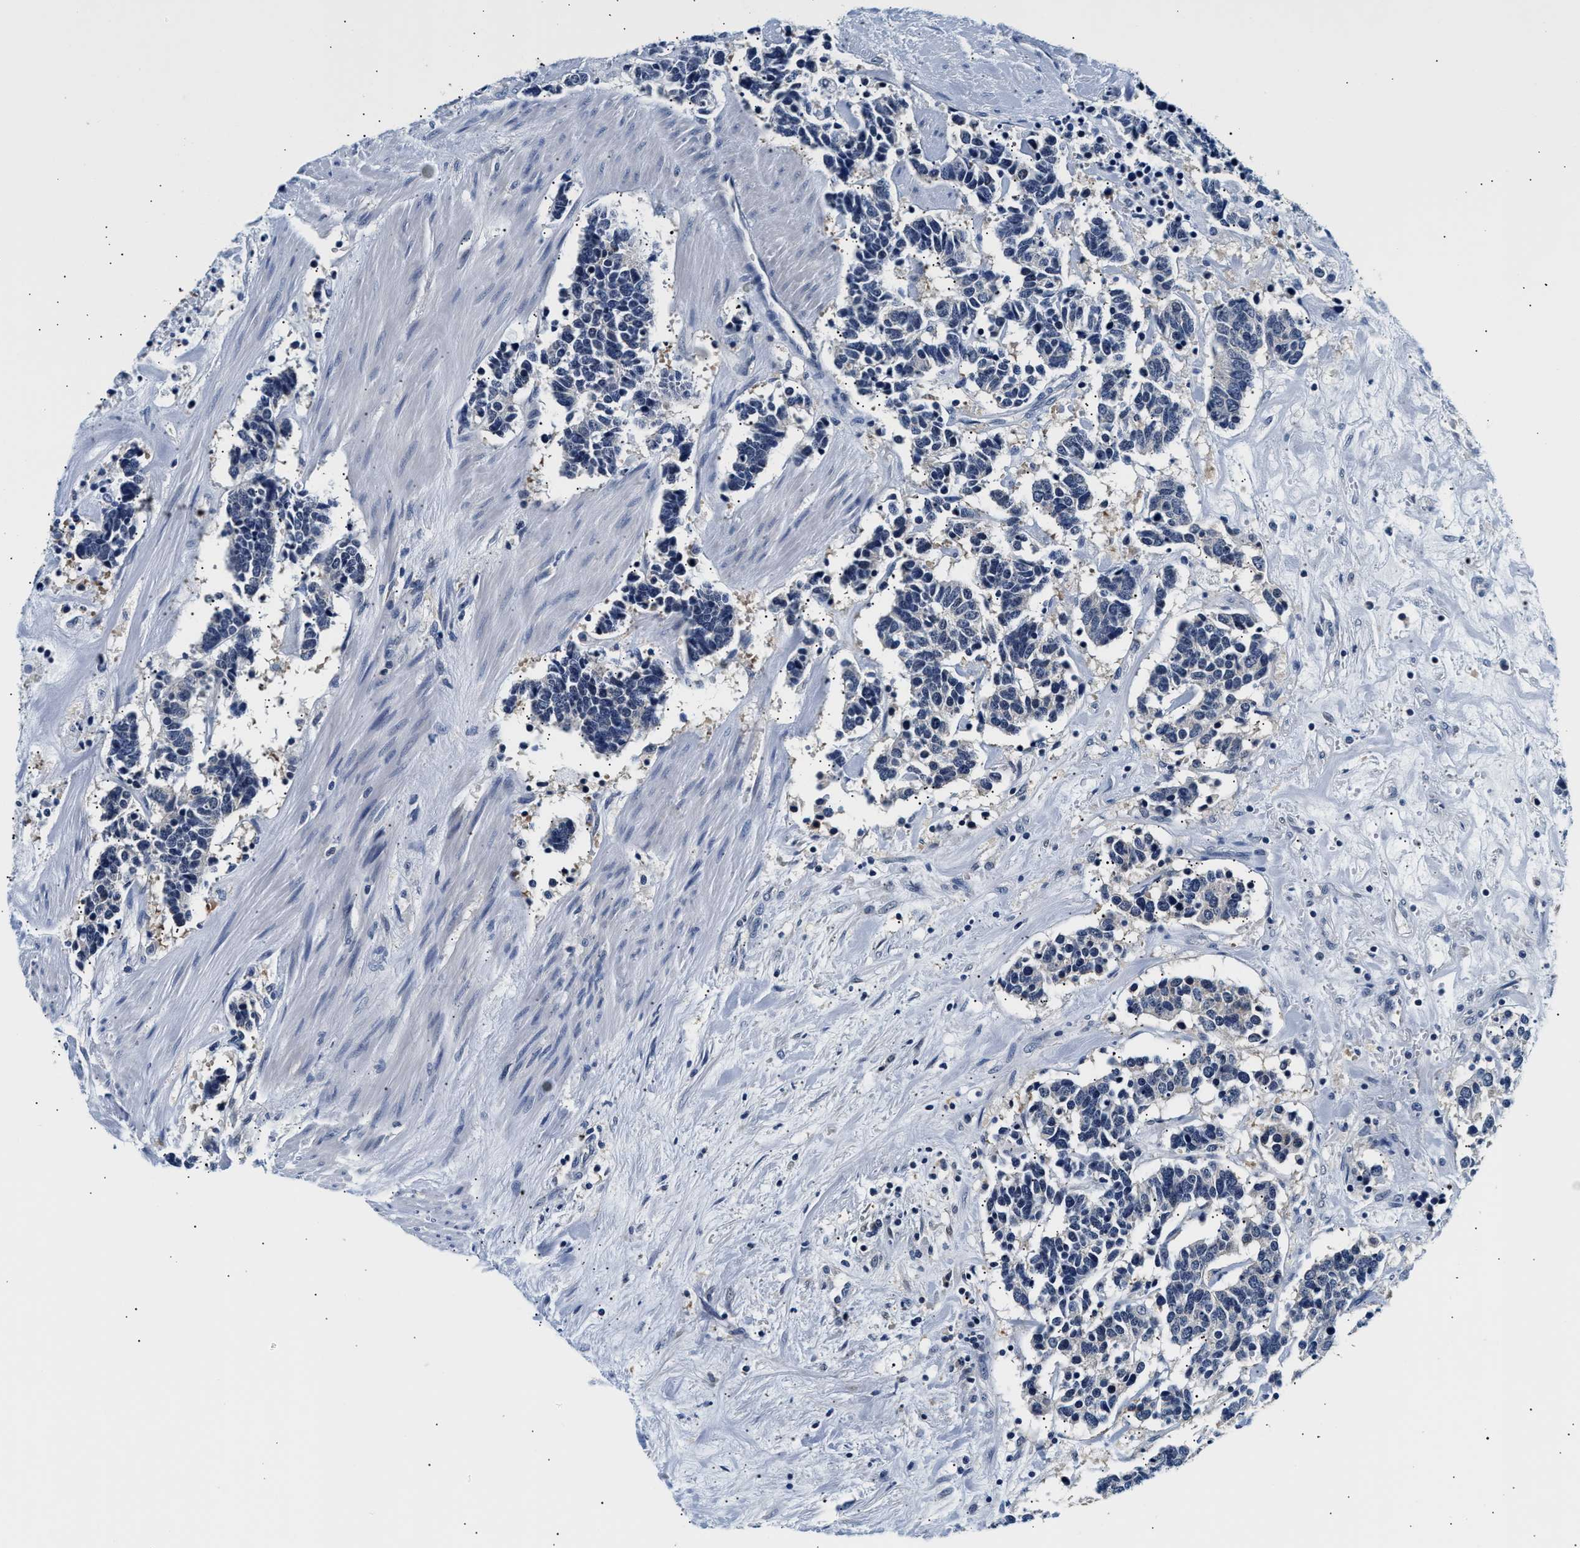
{"staining": {"intensity": "negative", "quantity": "none", "location": "none"}, "tissue": "carcinoid", "cell_type": "Tumor cells", "image_type": "cancer", "snomed": [{"axis": "morphology", "description": "Carcinoma, NOS"}, {"axis": "morphology", "description": "Carcinoid, malignant, NOS"}, {"axis": "topography", "description": "Urinary bladder"}], "caption": "Histopathology image shows no protein staining in tumor cells of carcinoma tissue.", "gene": "UCHL3", "patient": {"sex": "male", "age": 57}}